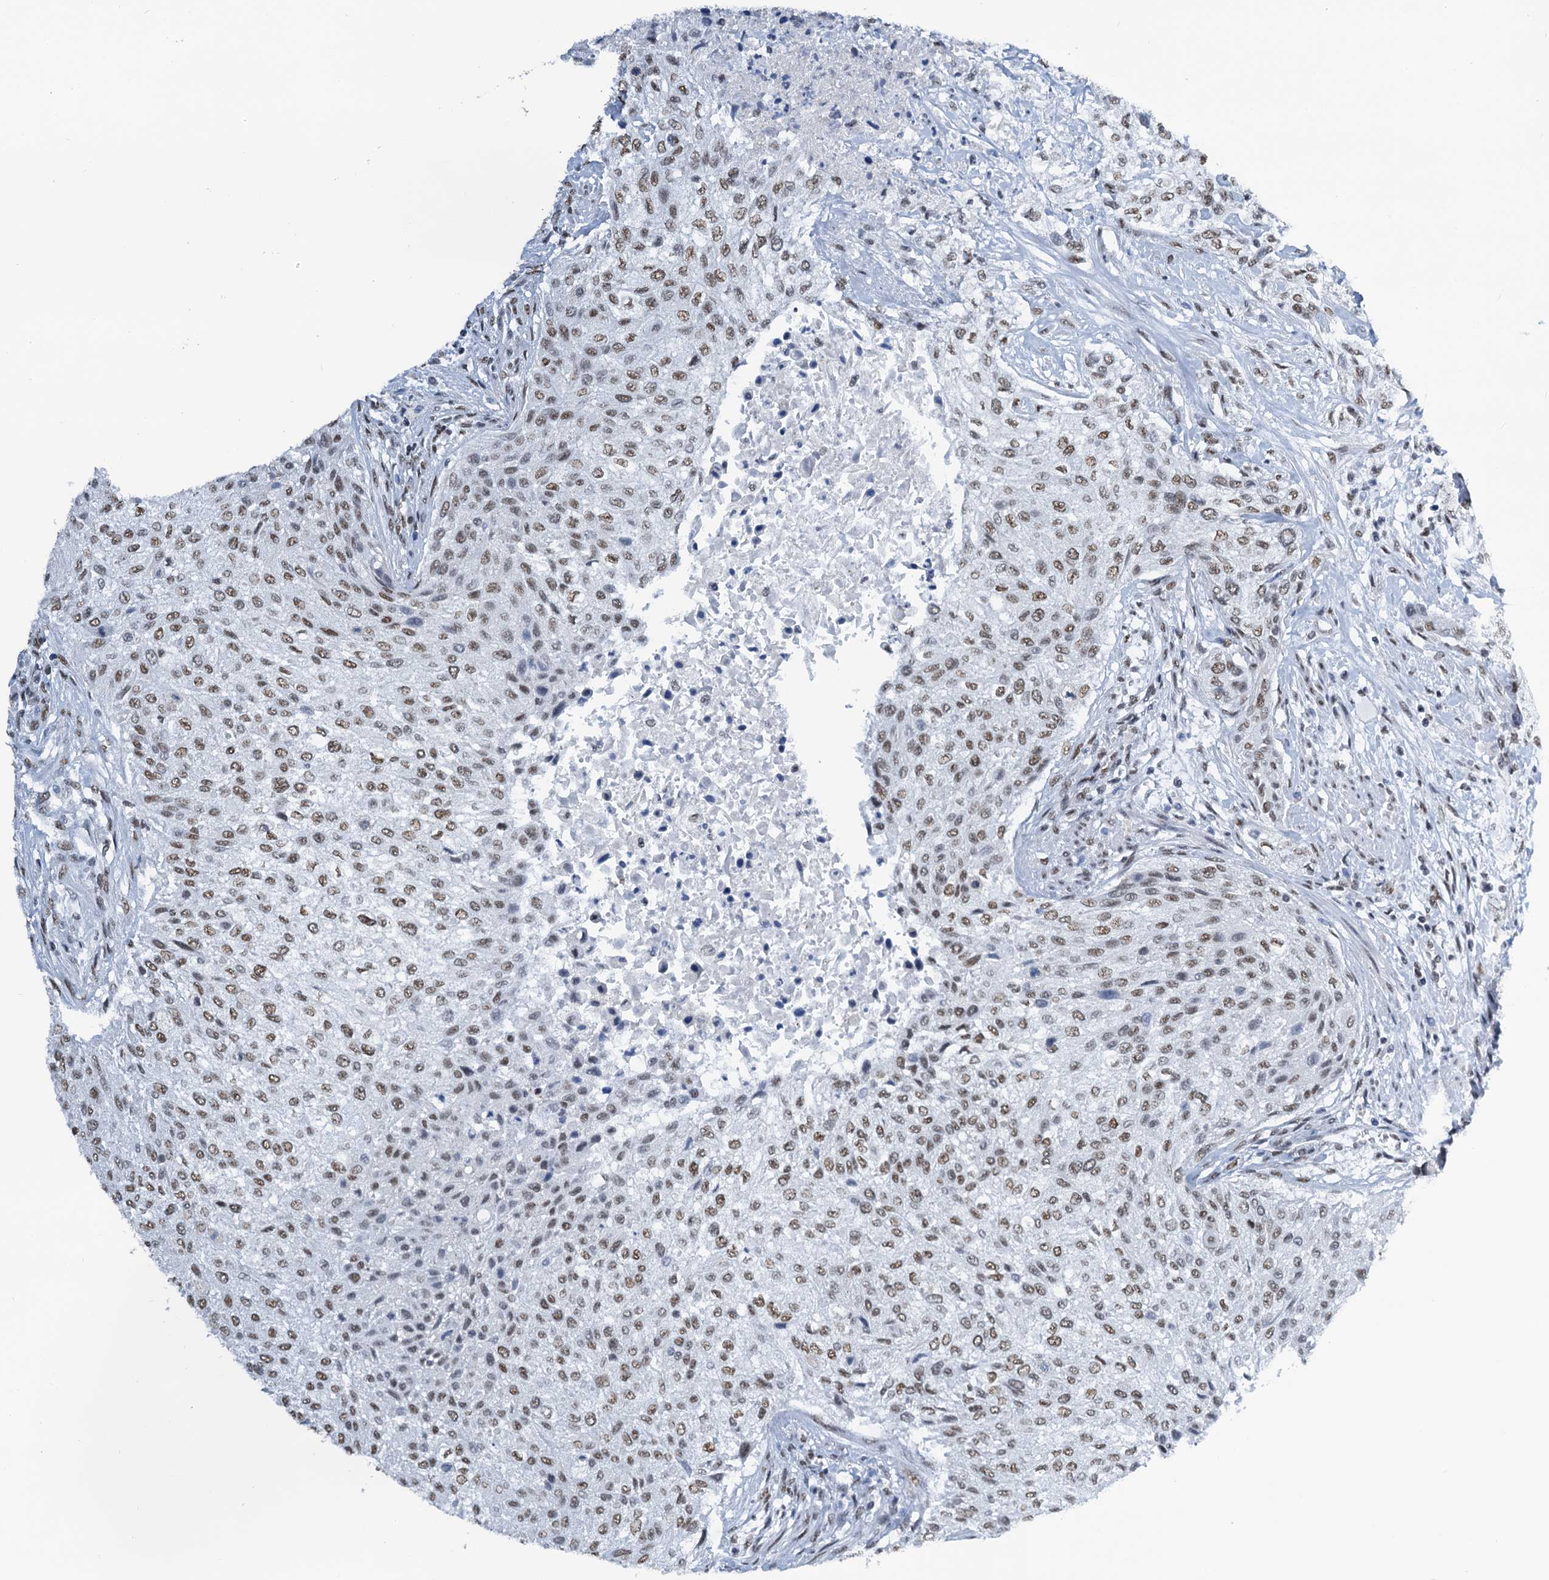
{"staining": {"intensity": "moderate", "quantity": ">75%", "location": "nuclear"}, "tissue": "urothelial cancer", "cell_type": "Tumor cells", "image_type": "cancer", "snomed": [{"axis": "morphology", "description": "Normal tissue, NOS"}, {"axis": "morphology", "description": "Urothelial carcinoma, NOS"}, {"axis": "topography", "description": "Urinary bladder"}, {"axis": "topography", "description": "Peripheral nerve tissue"}], "caption": "Transitional cell carcinoma stained with immunohistochemistry (IHC) demonstrates moderate nuclear staining in approximately >75% of tumor cells.", "gene": "SLTM", "patient": {"sex": "male", "age": 35}}